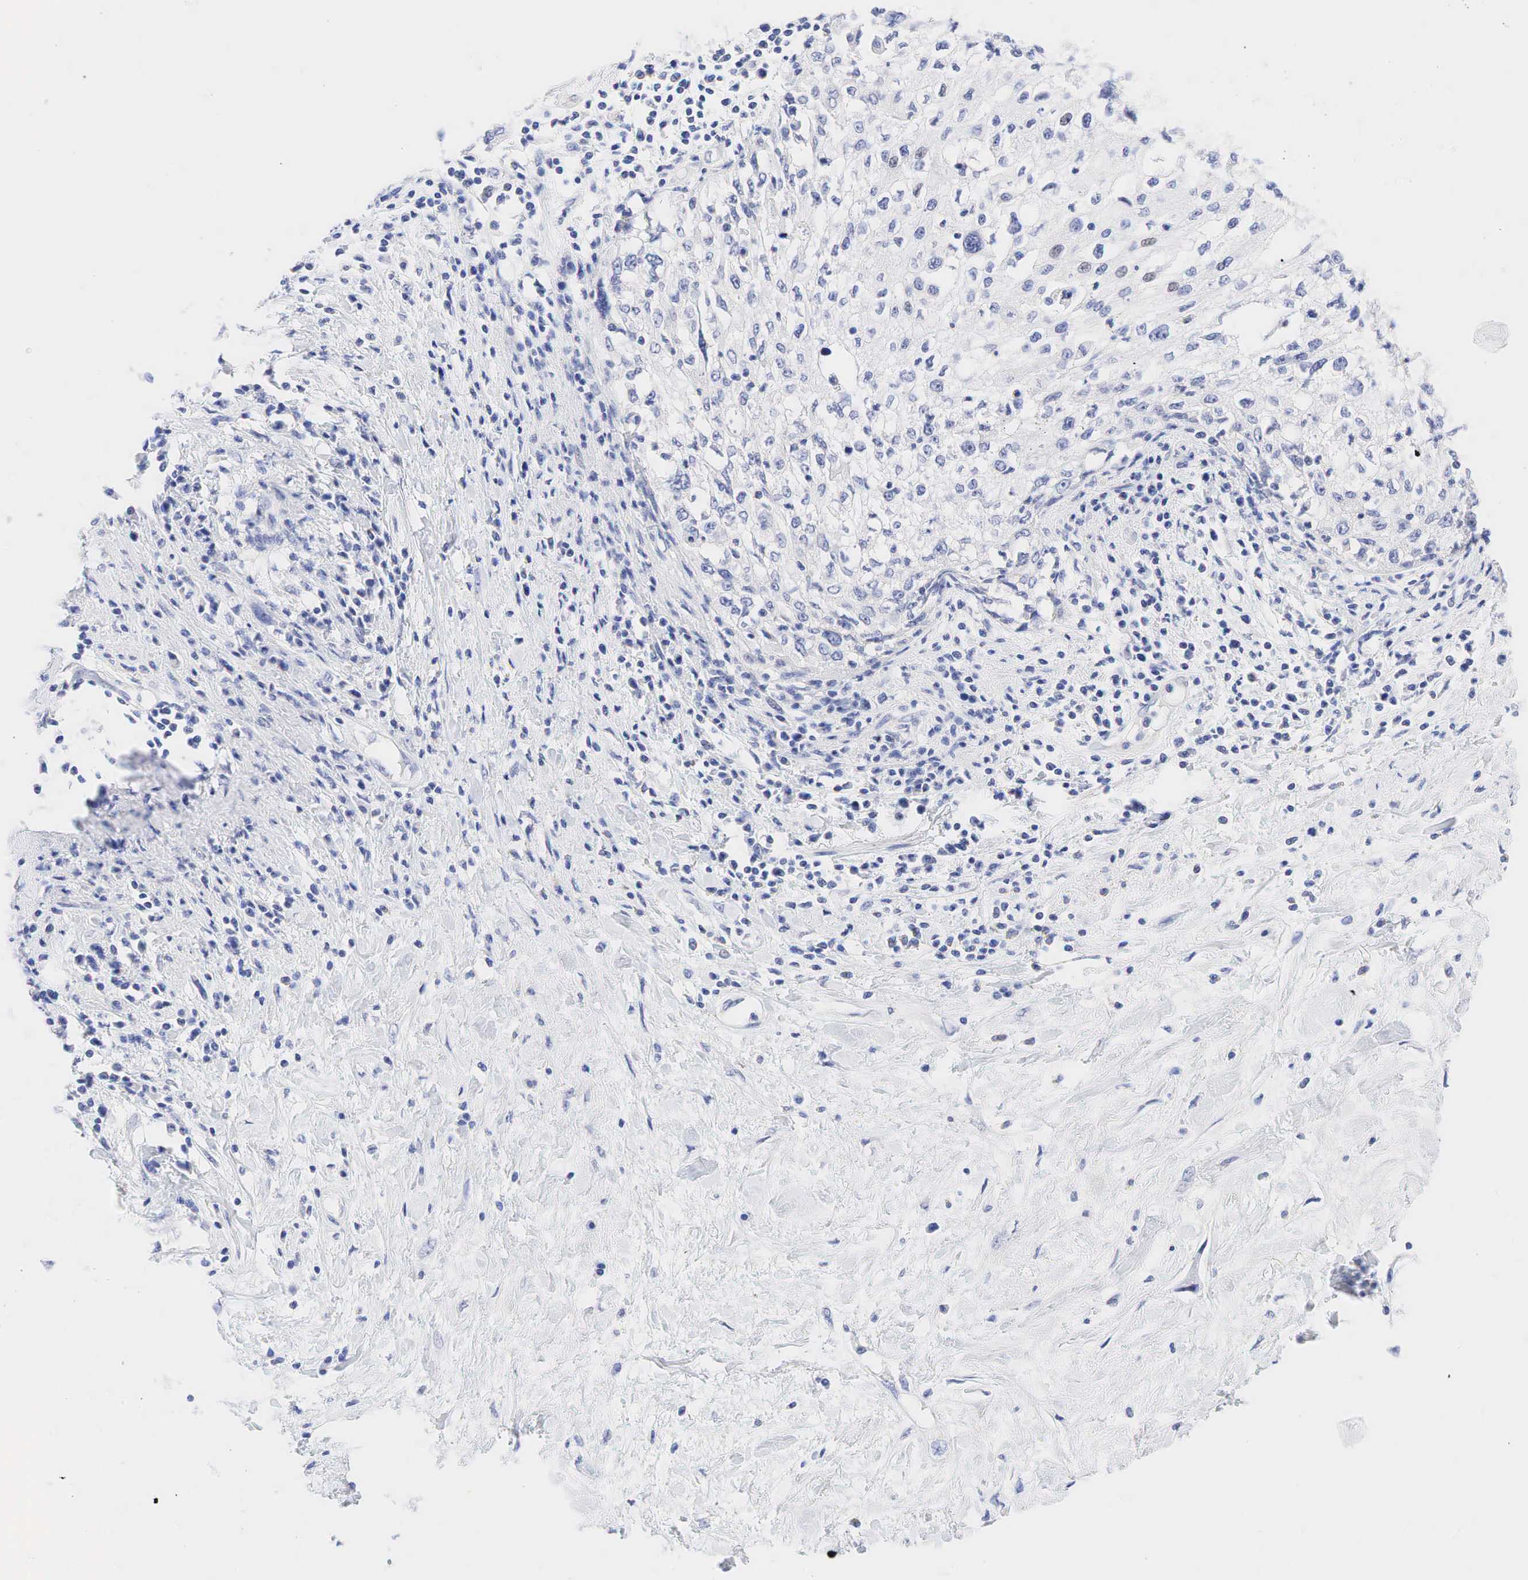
{"staining": {"intensity": "negative", "quantity": "none", "location": "none"}, "tissue": "cervical cancer", "cell_type": "Tumor cells", "image_type": "cancer", "snomed": [{"axis": "morphology", "description": "Squamous cell carcinoma, NOS"}, {"axis": "topography", "description": "Cervix"}], "caption": "This is a micrograph of IHC staining of cervical cancer, which shows no staining in tumor cells.", "gene": "AR", "patient": {"sex": "female", "age": 57}}